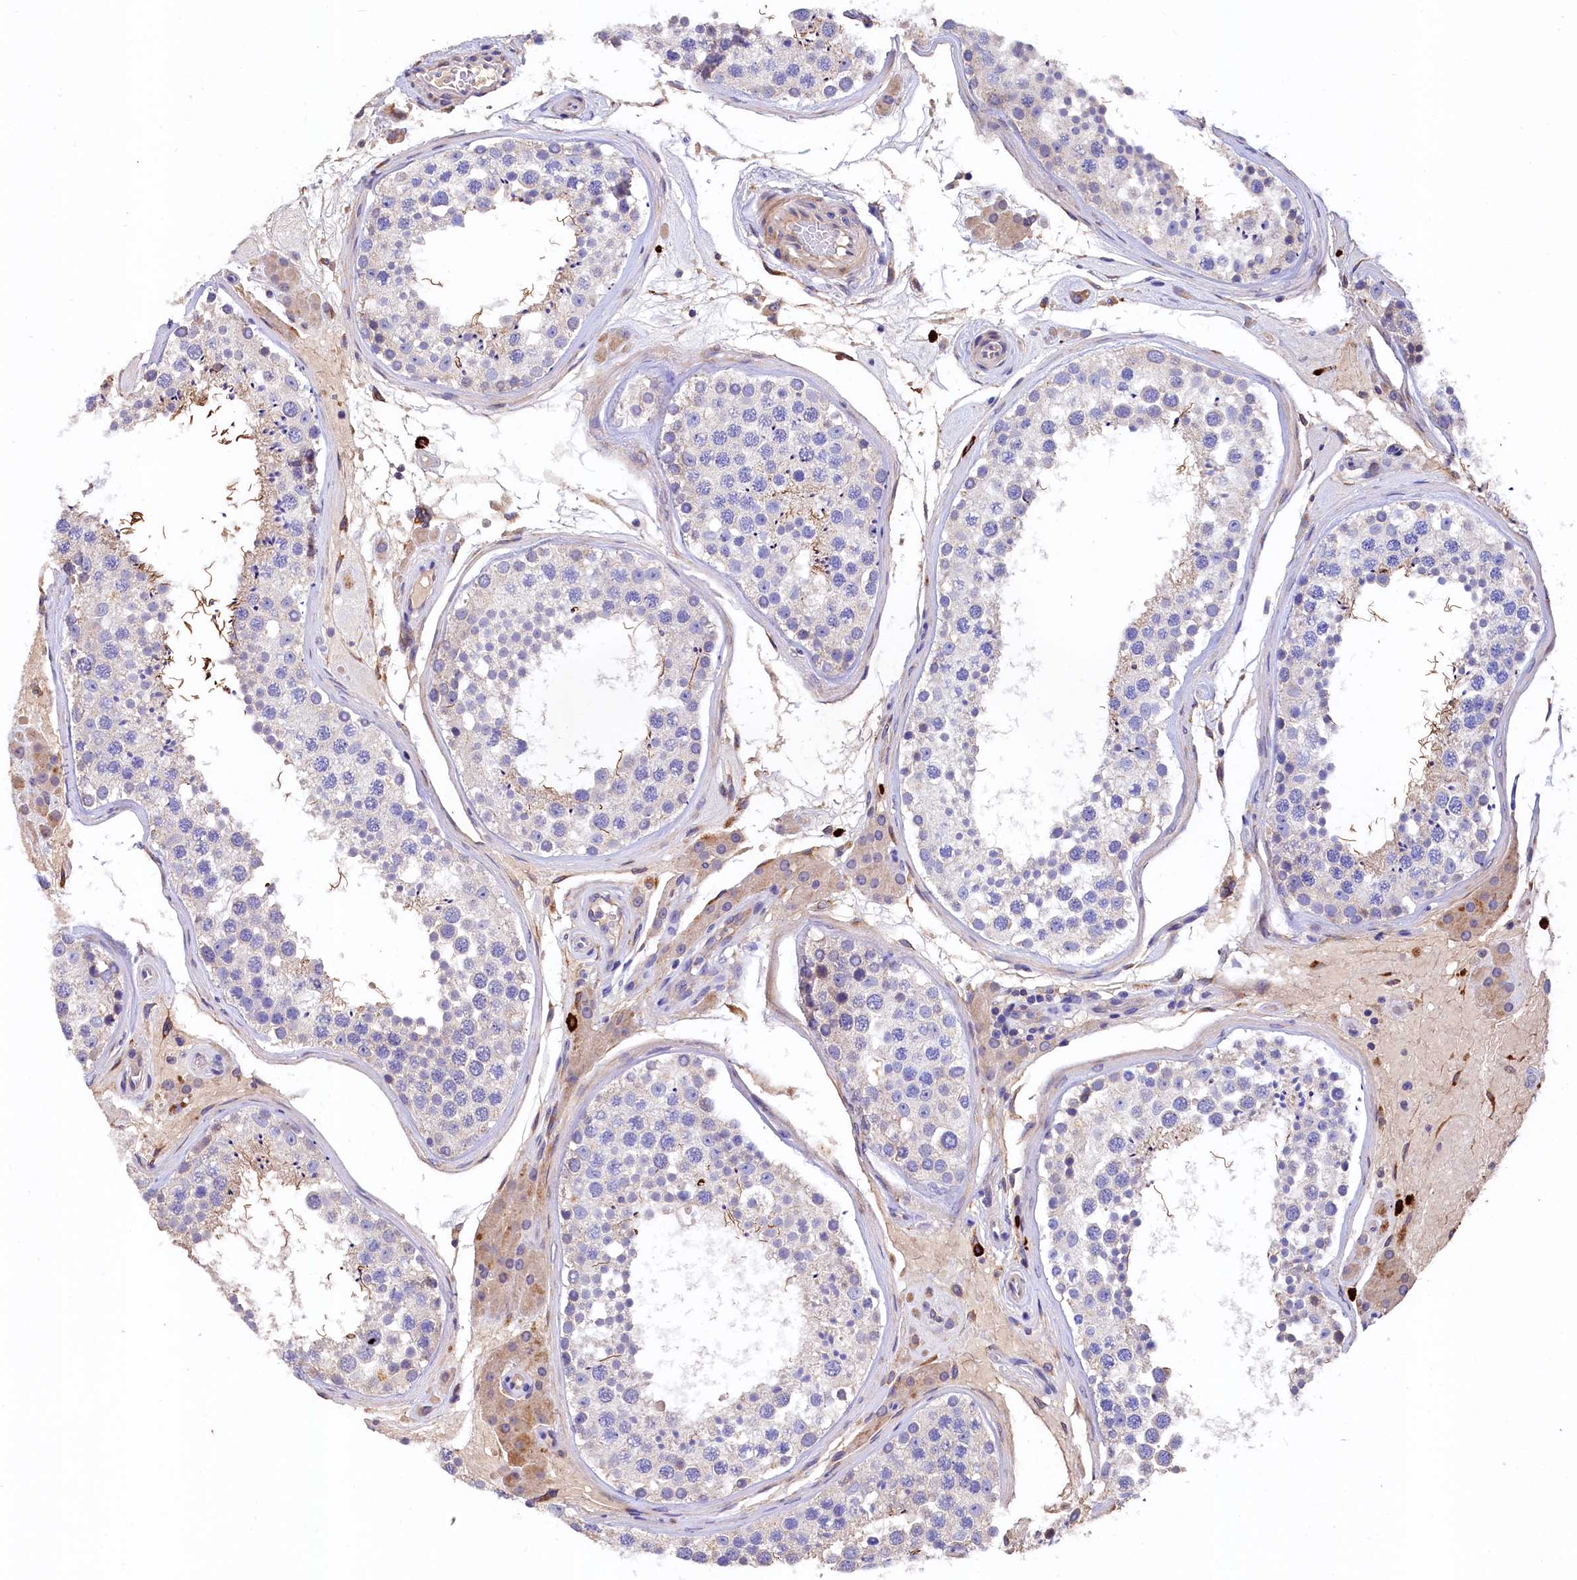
{"staining": {"intensity": "weak", "quantity": "<25%", "location": "cytoplasmic/membranous"}, "tissue": "testis", "cell_type": "Cells in seminiferous ducts", "image_type": "normal", "snomed": [{"axis": "morphology", "description": "Normal tissue, NOS"}, {"axis": "topography", "description": "Testis"}], "caption": "The immunohistochemistry (IHC) histopathology image has no significant staining in cells in seminiferous ducts of testis. The staining is performed using DAB brown chromogen with nuclei counter-stained in using hematoxylin.", "gene": "EPS8L2", "patient": {"sex": "male", "age": 46}}